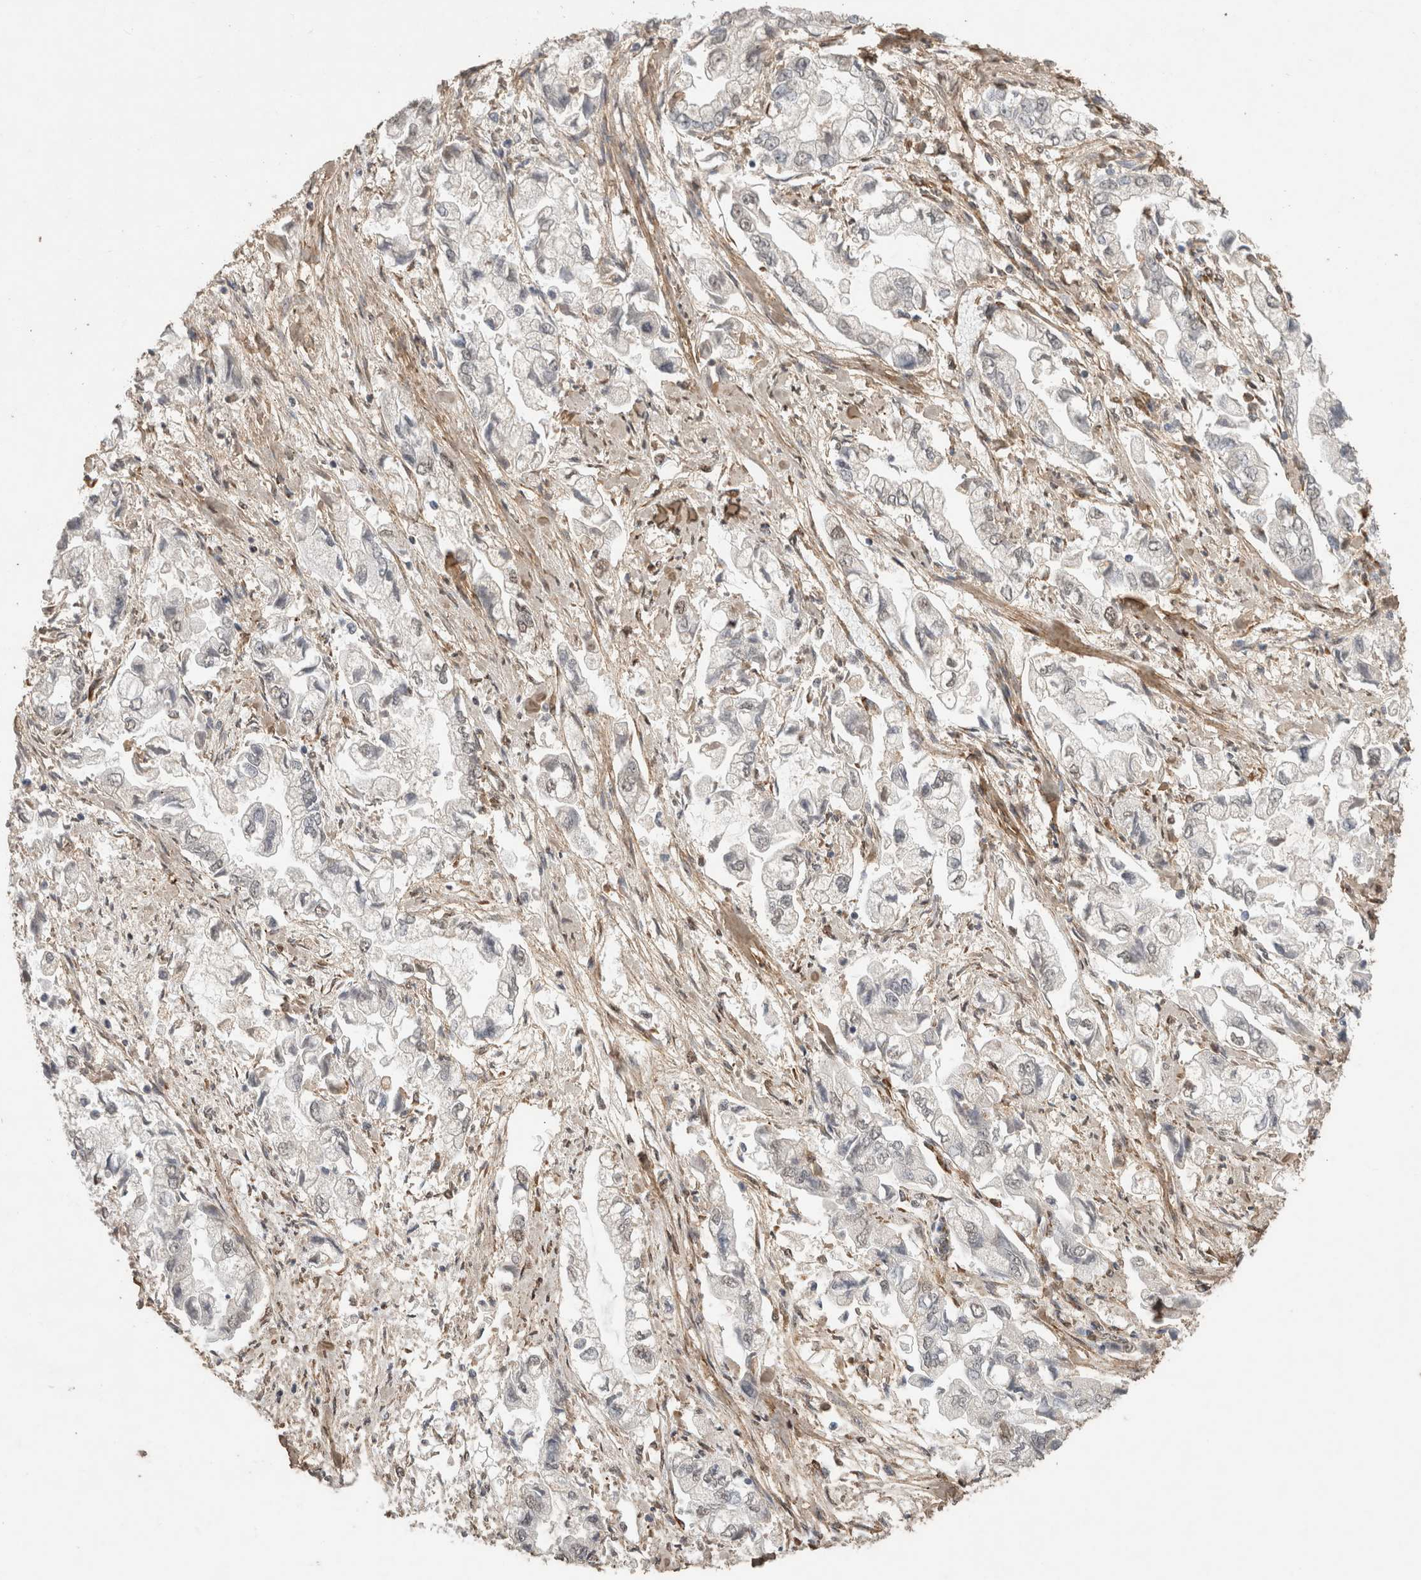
{"staining": {"intensity": "negative", "quantity": "none", "location": "none"}, "tissue": "stomach cancer", "cell_type": "Tumor cells", "image_type": "cancer", "snomed": [{"axis": "morphology", "description": "Normal tissue, NOS"}, {"axis": "morphology", "description": "Adenocarcinoma, NOS"}, {"axis": "topography", "description": "Stomach"}], "caption": "Immunohistochemistry (IHC) photomicrograph of neoplastic tissue: human stomach cancer (adenocarcinoma) stained with DAB exhibits no significant protein staining in tumor cells.", "gene": "C1QTNF5", "patient": {"sex": "male", "age": 62}}